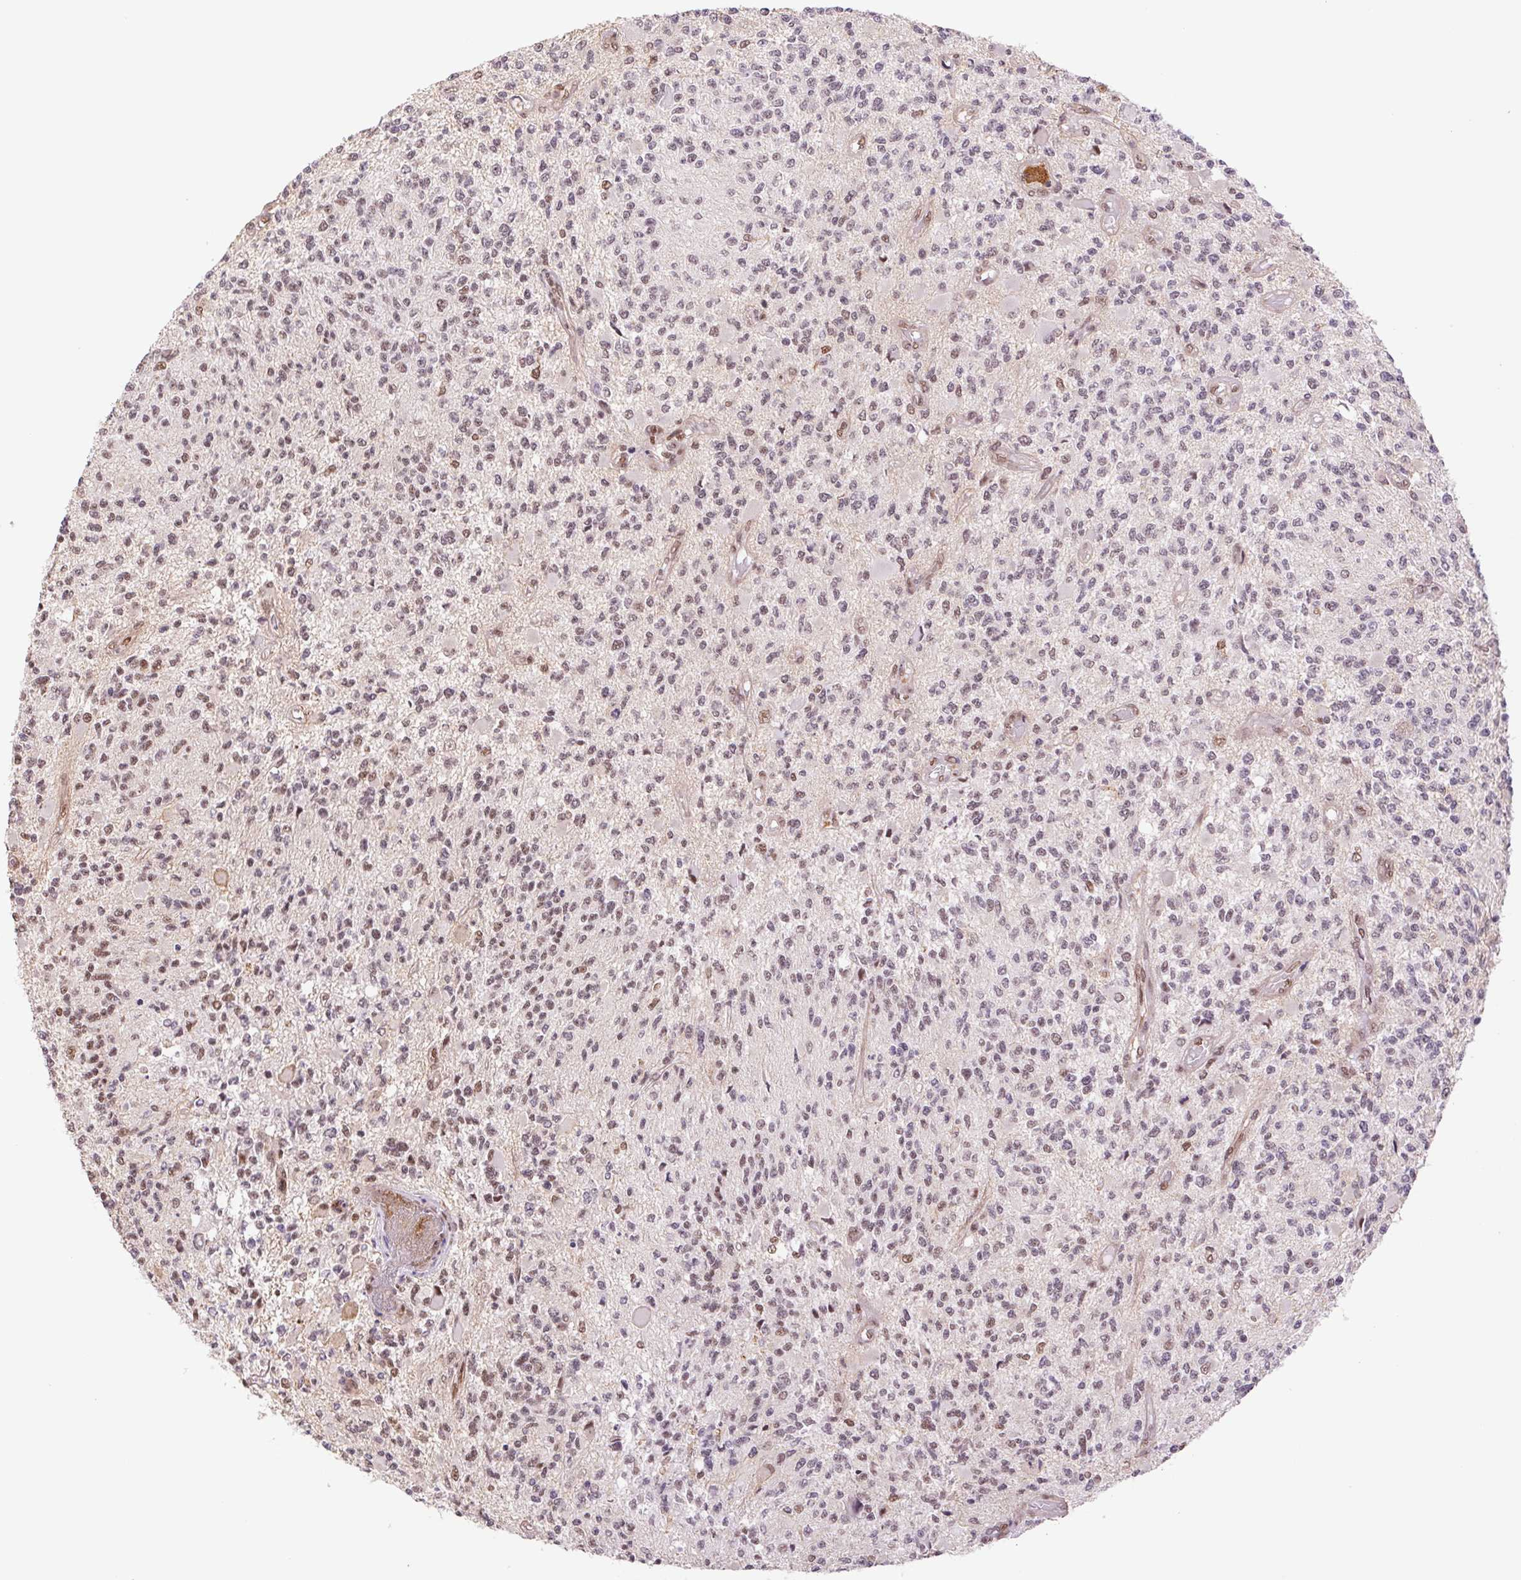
{"staining": {"intensity": "weak", "quantity": "25%-75%", "location": "nuclear"}, "tissue": "glioma", "cell_type": "Tumor cells", "image_type": "cancer", "snomed": [{"axis": "morphology", "description": "Glioma, malignant, High grade"}, {"axis": "topography", "description": "Brain"}], "caption": "Protein staining of malignant high-grade glioma tissue demonstrates weak nuclear positivity in approximately 25%-75% of tumor cells.", "gene": "CWC25", "patient": {"sex": "female", "age": 63}}